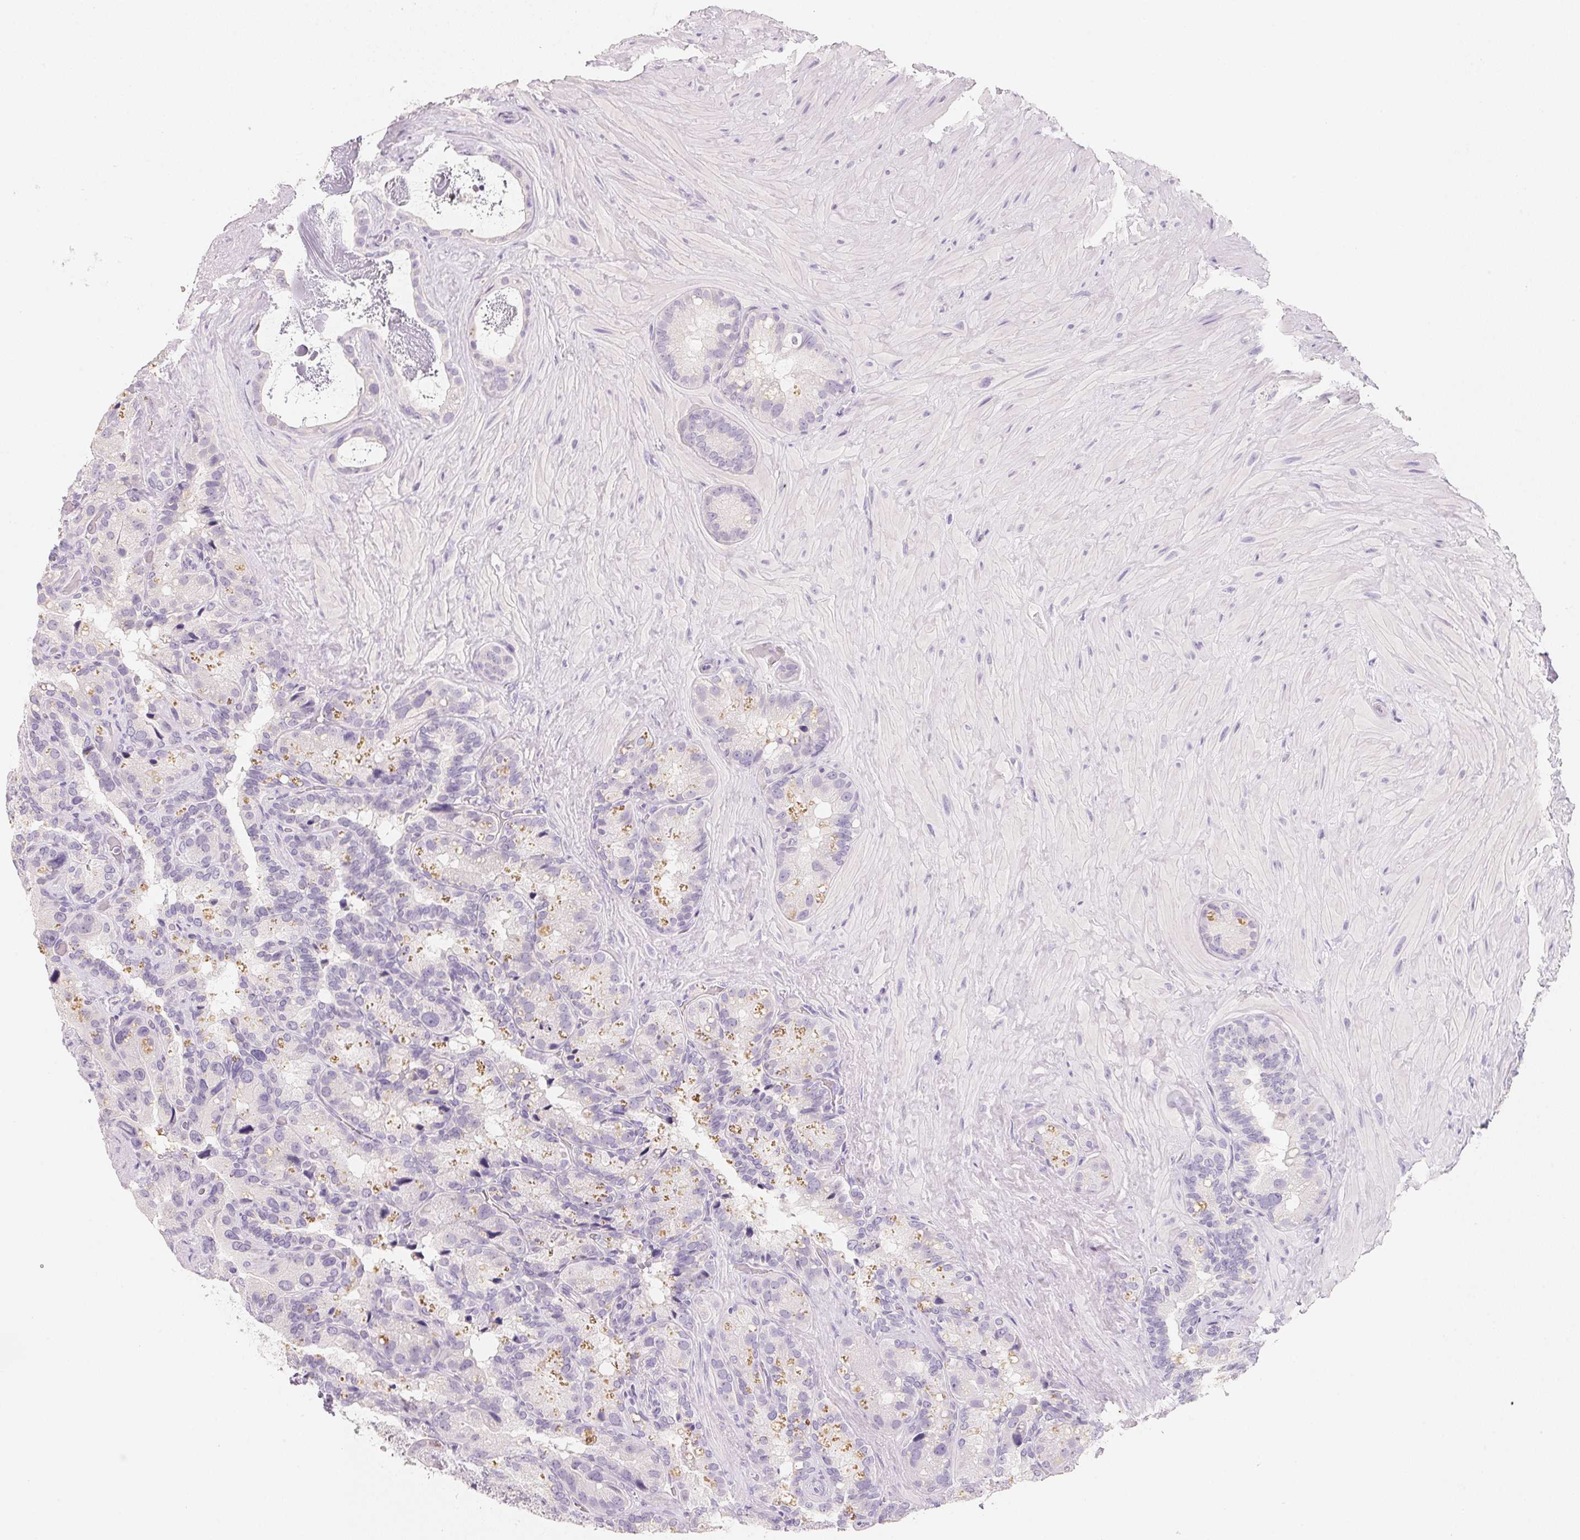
{"staining": {"intensity": "moderate", "quantity": "<25%", "location": "cytoplasmic/membranous"}, "tissue": "seminal vesicle", "cell_type": "Glandular cells", "image_type": "normal", "snomed": [{"axis": "morphology", "description": "Normal tissue, NOS"}, {"axis": "topography", "description": "Seminal veicle"}], "caption": "The photomicrograph reveals staining of unremarkable seminal vesicle, revealing moderate cytoplasmic/membranous protein expression (brown color) within glandular cells.", "gene": "ACP3", "patient": {"sex": "male", "age": 60}}